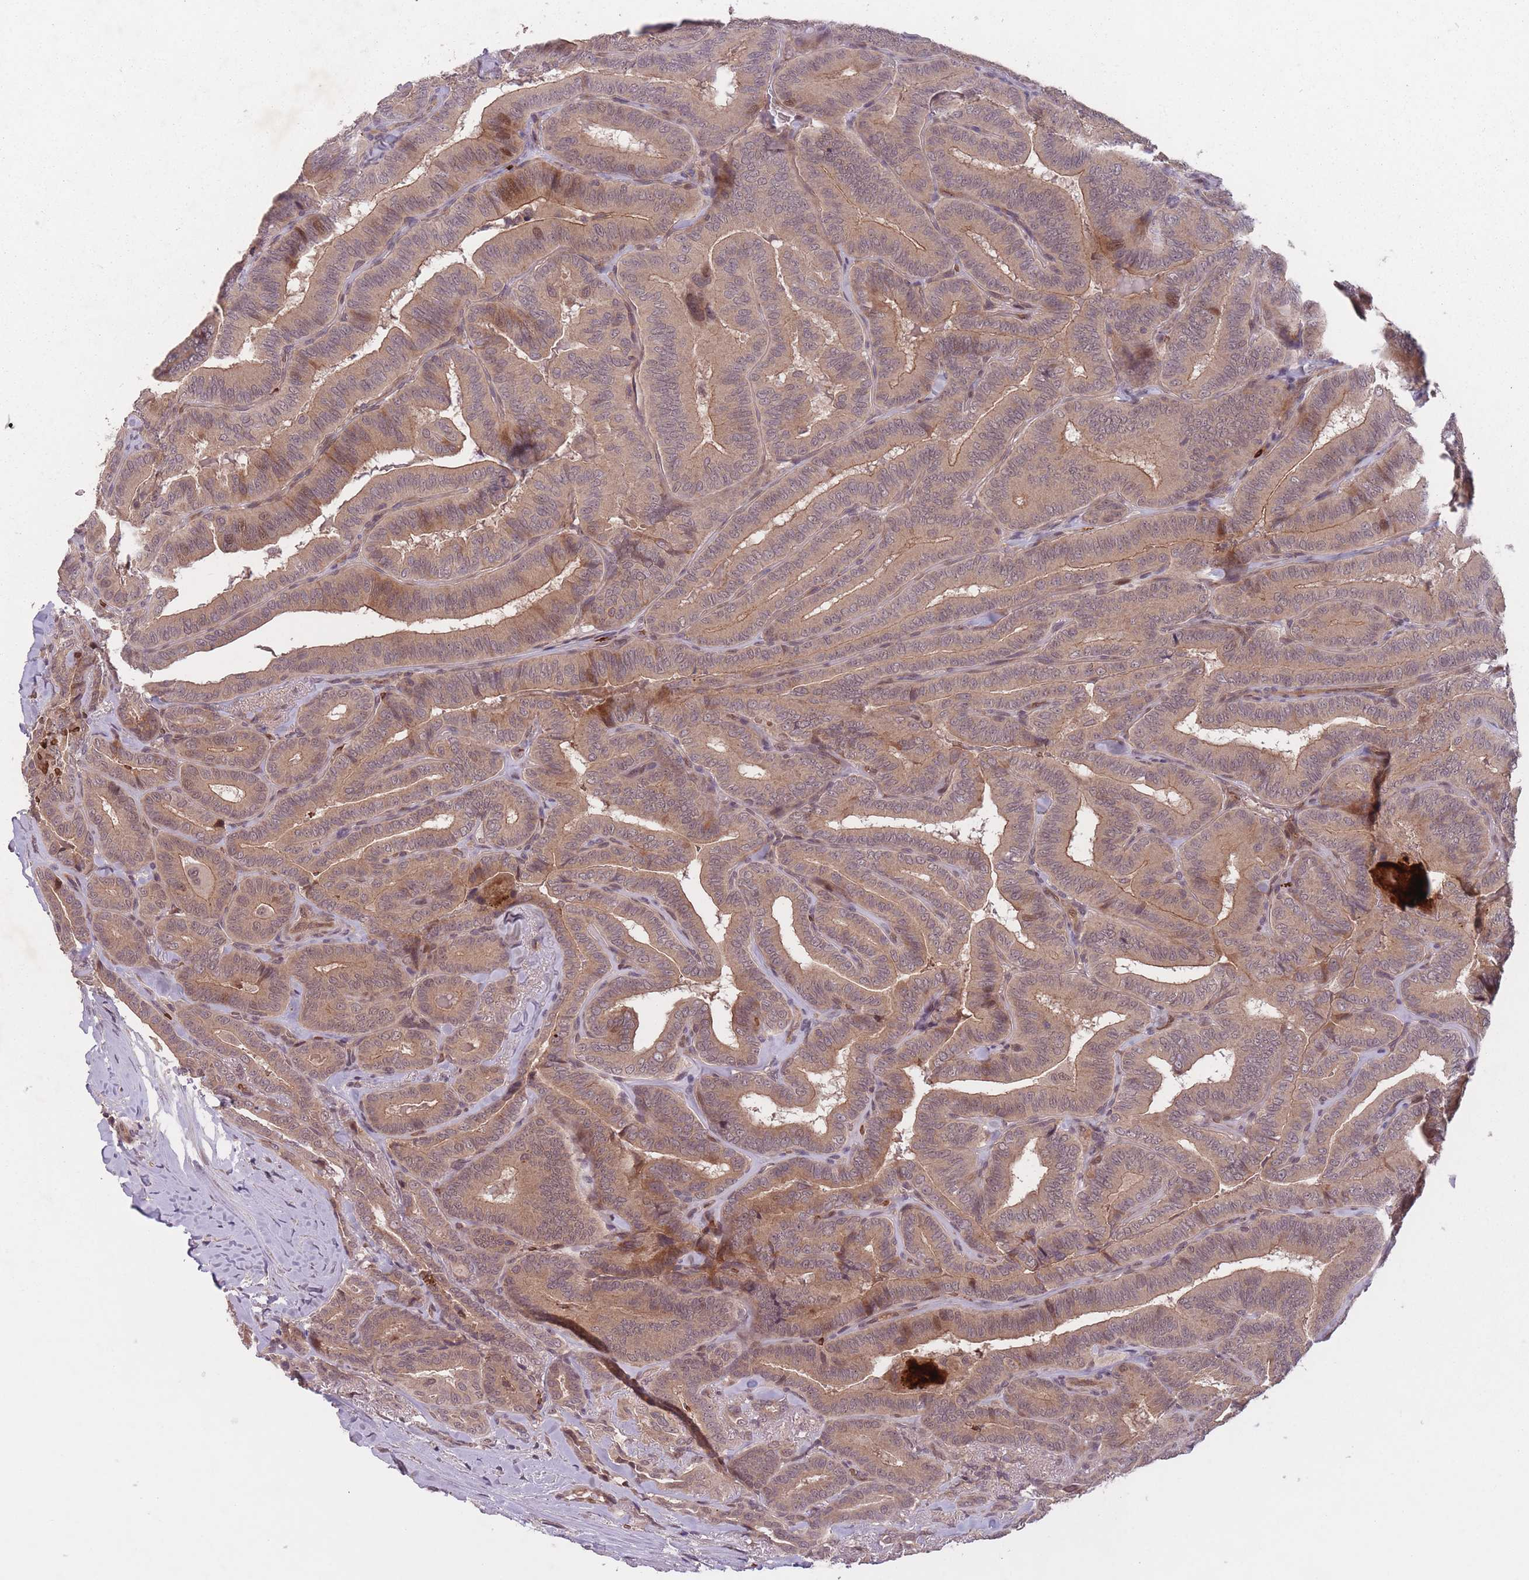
{"staining": {"intensity": "moderate", "quantity": "25%-75%", "location": "cytoplasmic/membranous"}, "tissue": "thyroid cancer", "cell_type": "Tumor cells", "image_type": "cancer", "snomed": [{"axis": "morphology", "description": "Papillary adenocarcinoma, NOS"}, {"axis": "topography", "description": "Thyroid gland"}], "caption": "Thyroid cancer (papillary adenocarcinoma) stained with DAB immunohistochemistry demonstrates medium levels of moderate cytoplasmic/membranous positivity in about 25%-75% of tumor cells.", "gene": "SECTM1", "patient": {"sex": "male", "age": 61}}